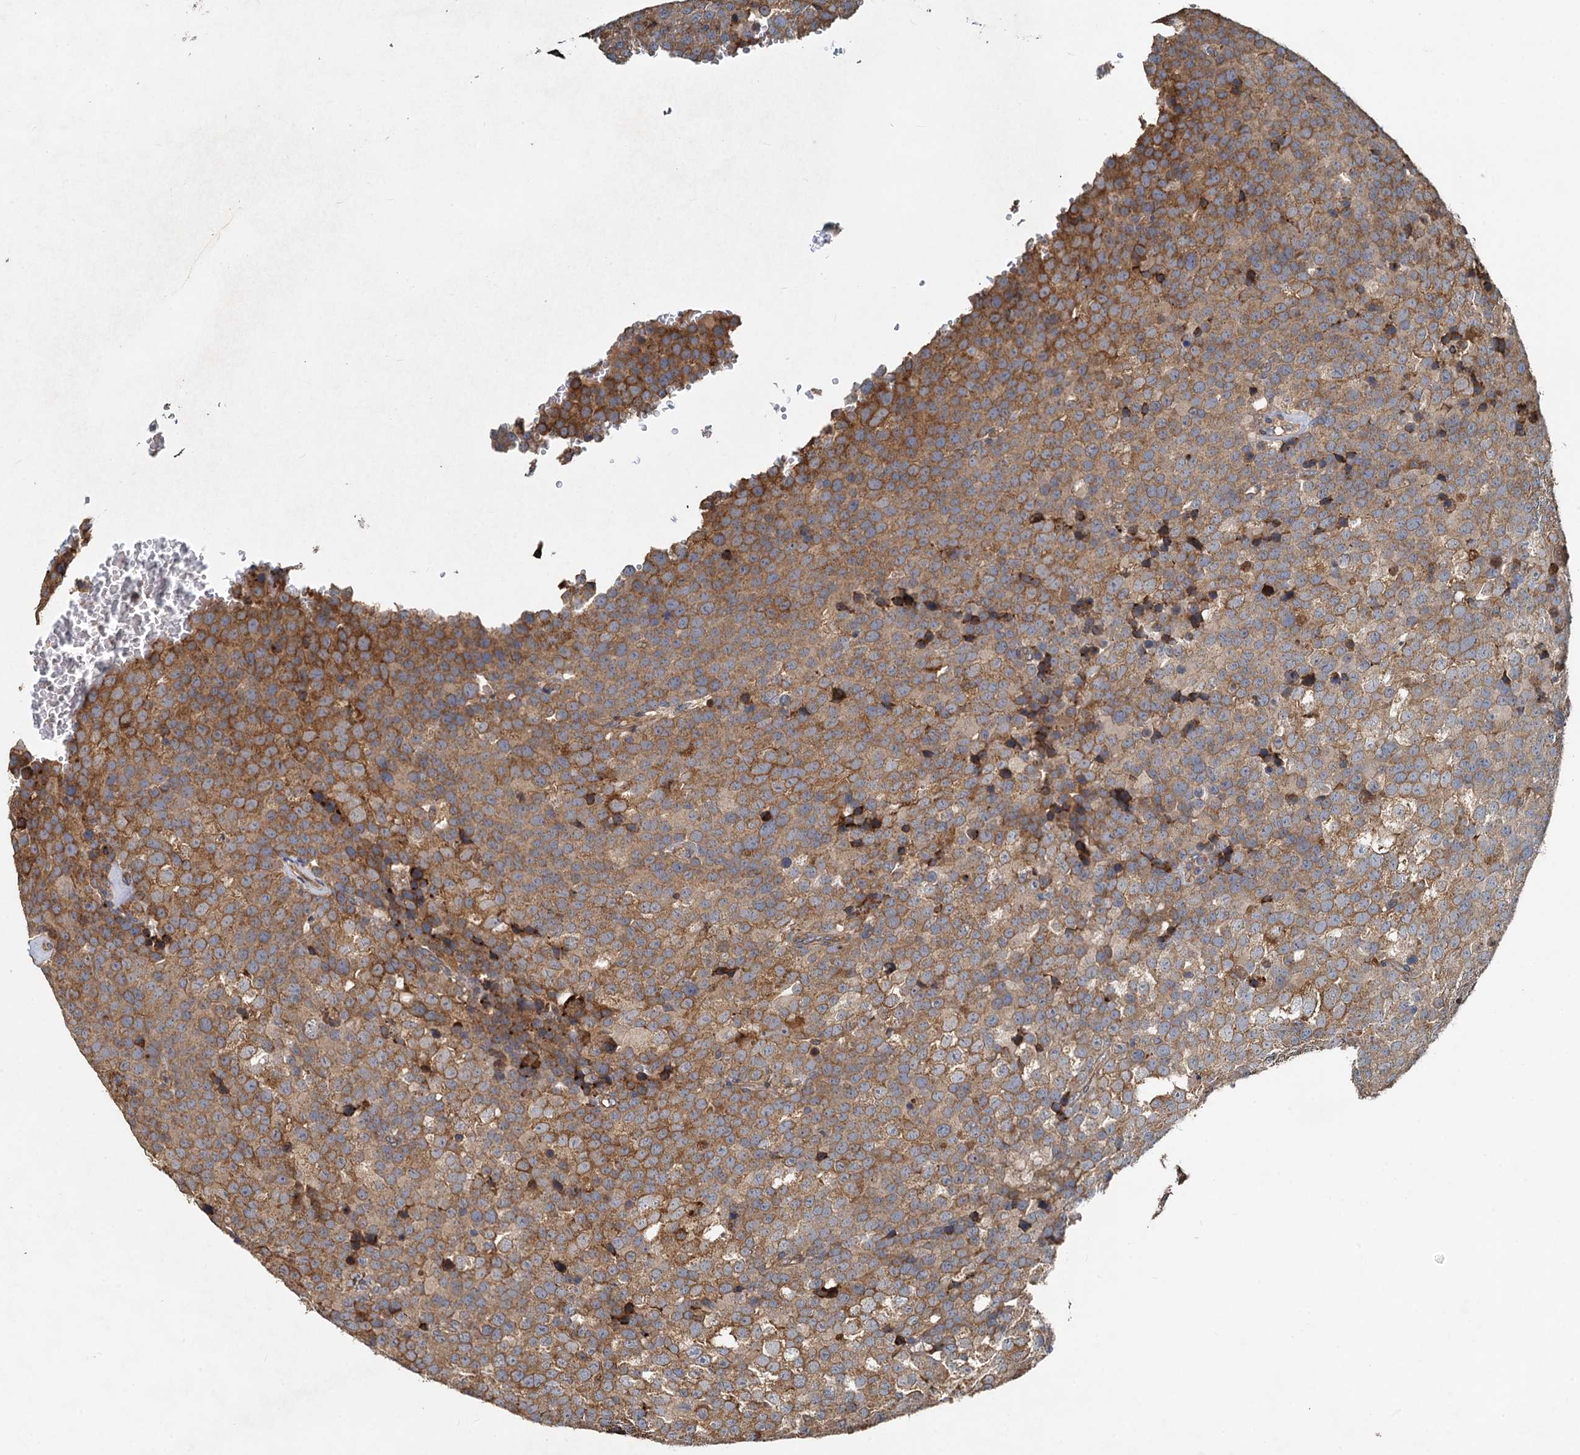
{"staining": {"intensity": "moderate", "quantity": ">75%", "location": "cytoplasmic/membranous"}, "tissue": "testis cancer", "cell_type": "Tumor cells", "image_type": "cancer", "snomed": [{"axis": "morphology", "description": "Seminoma, NOS"}, {"axis": "topography", "description": "Testis"}], "caption": "Brown immunohistochemical staining in seminoma (testis) displays moderate cytoplasmic/membranous staining in about >75% of tumor cells. The staining was performed using DAB (3,3'-diaminobenzidine) to visualize the protein expression in brown, while the nuclei were stained in blue with hematoxylin (Magnification: 20x).", "gene": "HYI", "patient": {"sex": "male", "age": 71}}